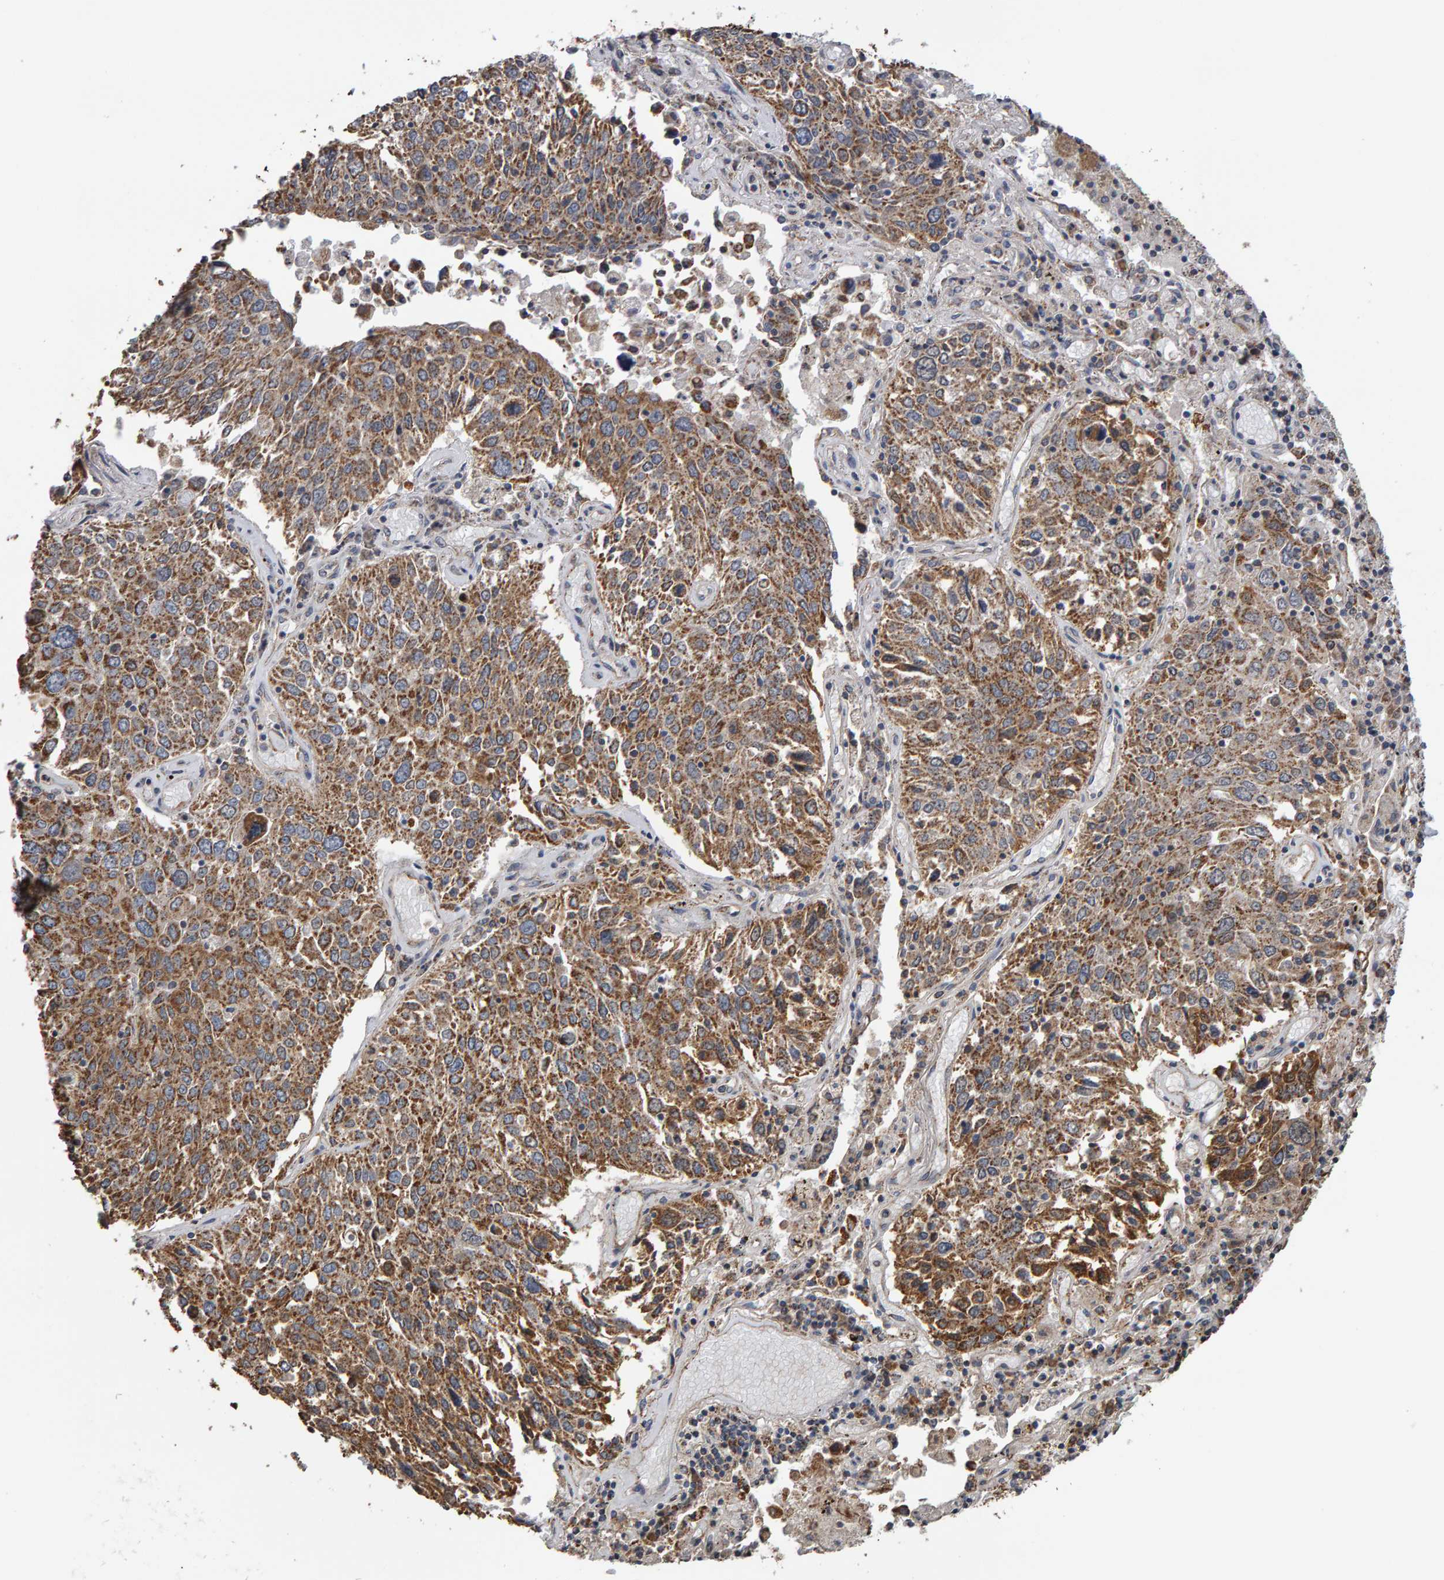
{"staining": {"intensity": "moderate", "quantity": ">75%", "location": "cytoplasmic/membranous"}, "tissue": "lung cancer", "cell_type": "Tumor cells", "image_type": "cancer", "snomed": [{"axis": "morphology", "description": "Squamous cell carcinoma, NOS"}, {"axis": "topography", "description": "Lung"}], "caption": "Protein expression analysis of lung cancer (squamous cell carcinoma) demonstrates moderate cytoplasmic/membranous positivity in about >75% of tumor cells.", "gene": "TOM1L1", "patient": {"sex": "male", "age": 65}}